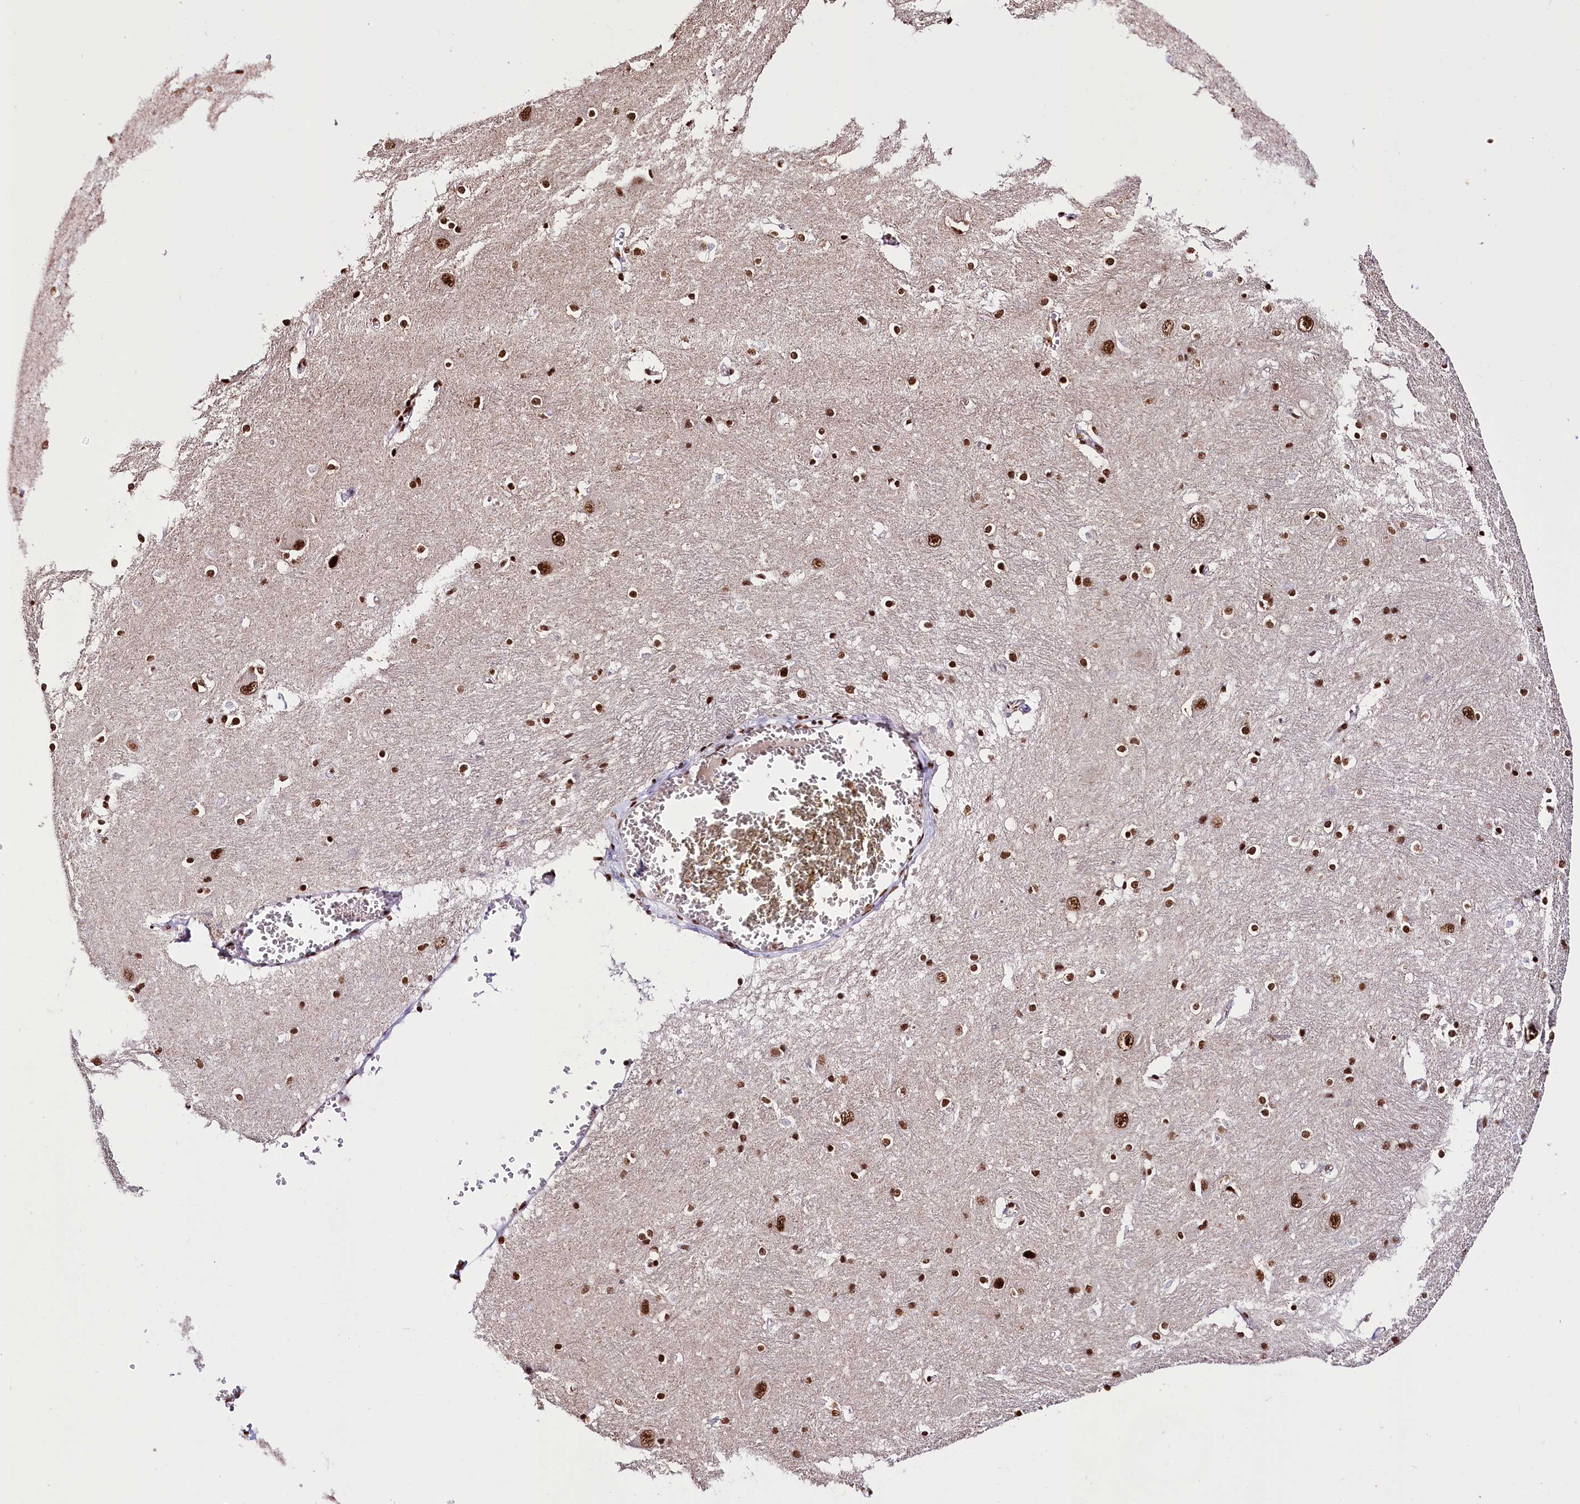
{"staining": {"intensity": "strong", "quantity": ">75%", "location": "nuclear"}, "tissue": "caudate", "cell_type": "Glial cells", "image_type": "normal", "snomed": [{"axis": "morphology", "description": "Normal tissue, NOS"}, {"axis": "topography", "description": "Lateral ventricle wall"}], "caption": "Immunohistochemistry (DAB) staining of normal human caudate demonstrates strong nuclear protein positivity in approximately >75% of glial cells. The staining was performed using DAB (3,3'-diaminobenzidine), with brown indicating positive protein expression. Nuclei are stained blue with hematoxylin.", "gene": "SMARCE1", "patient": {"sex": "male", "age": 37}}